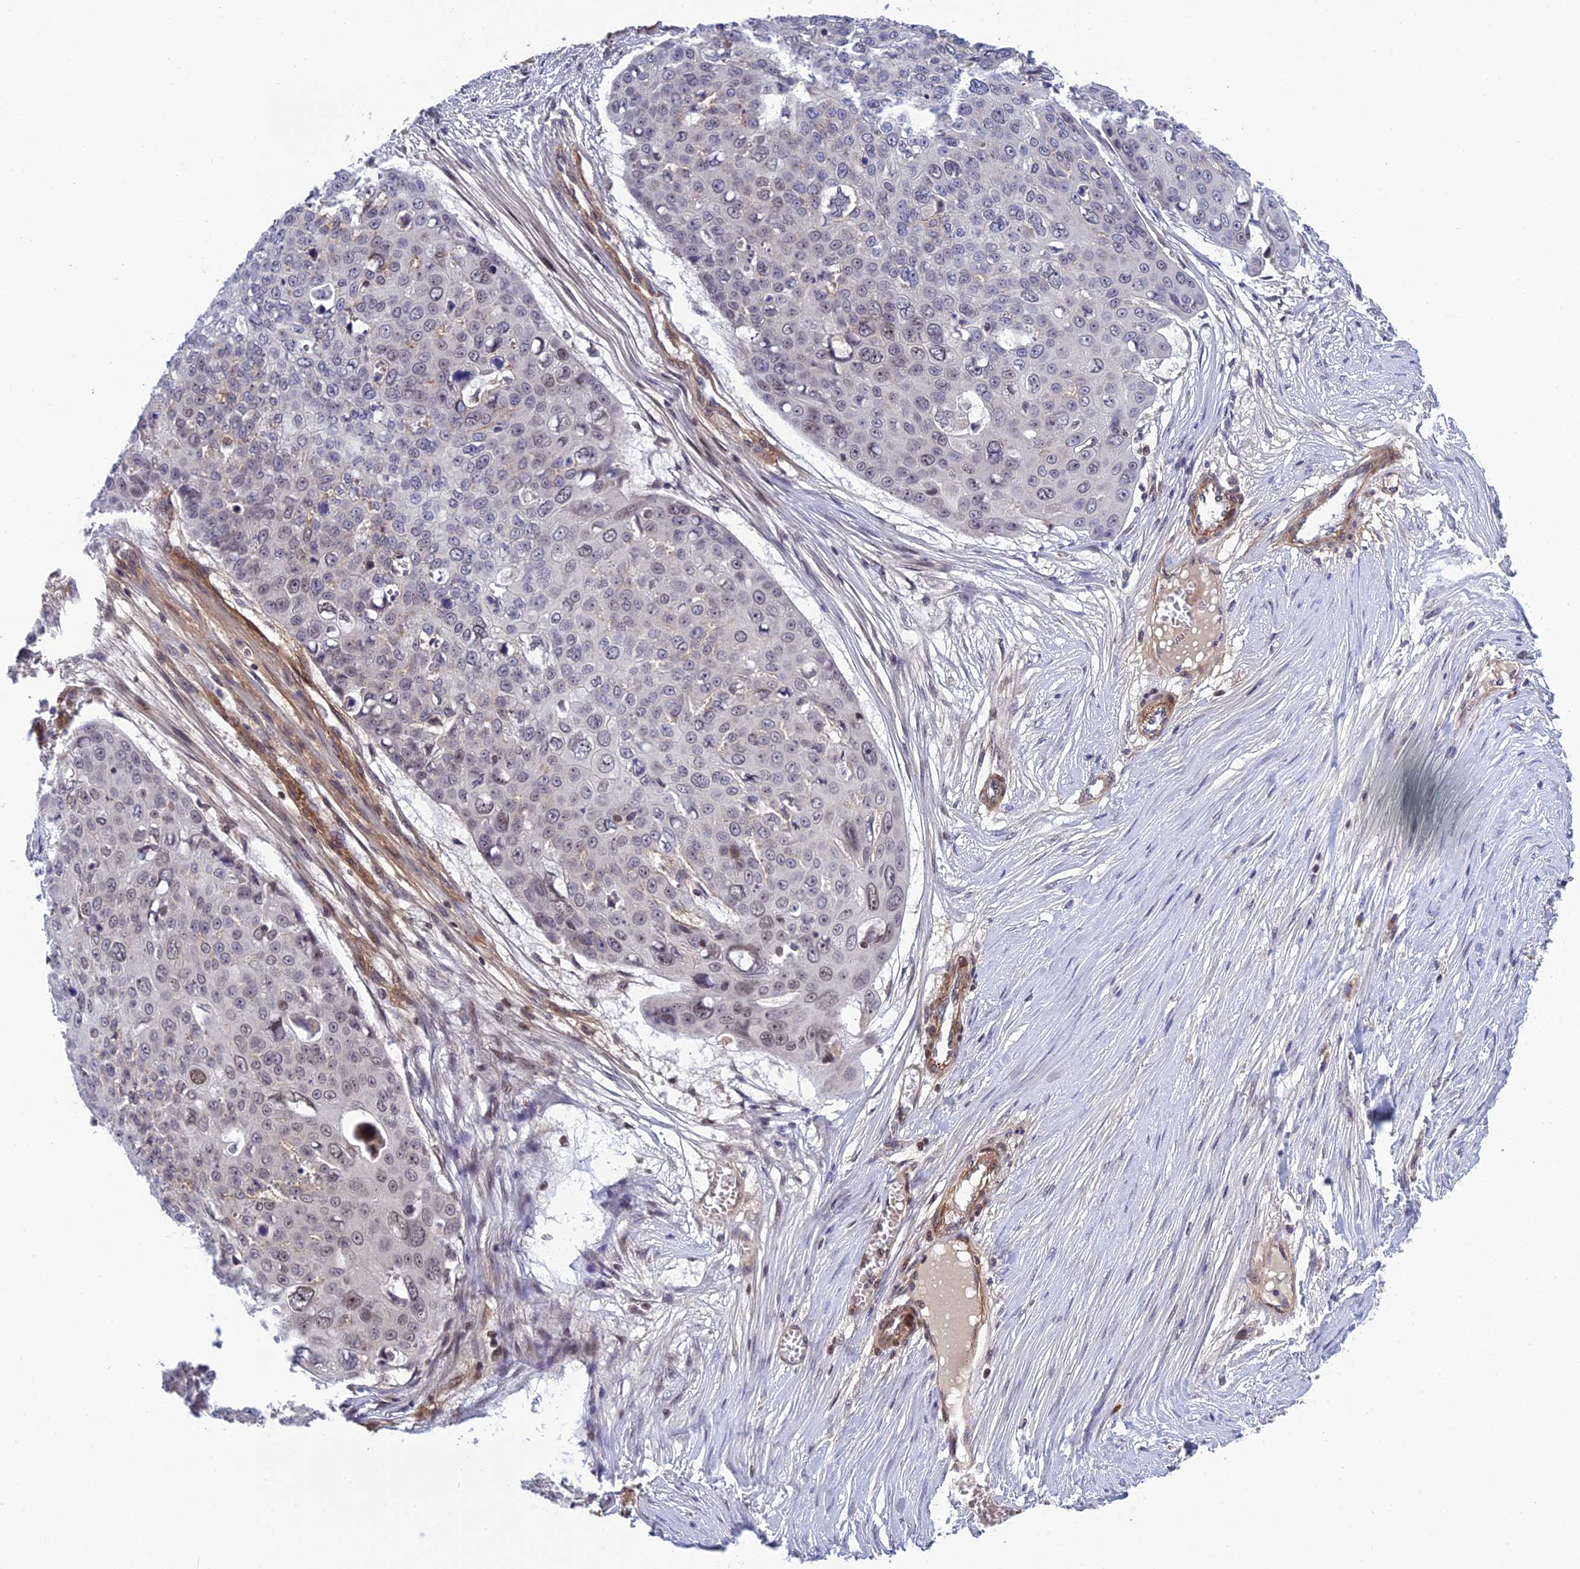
{"staining": {"intensity": "weak", "quantity": "<25%", "location": "nuclear"}, "tissue": "skin cancer", "cell_type": "Tumor cells", "image_type": "cancer", "snomed": [{"axis": "morphology", "description": "Squamous cell carcinoma, NOS"}, {"axis": "topography", "description": "Skin"}], "caption": "The image reveals no significant positivity in tumor cells of skin cancer (squamous cell carcinoma). The staining is performed using DAB (3,3'-diaminobenzidine) brown chromogen with nuclei counter-stained in using hematoxylin.", "gene": "REXO1", "patient": {"sex": "male", "age": 71}}